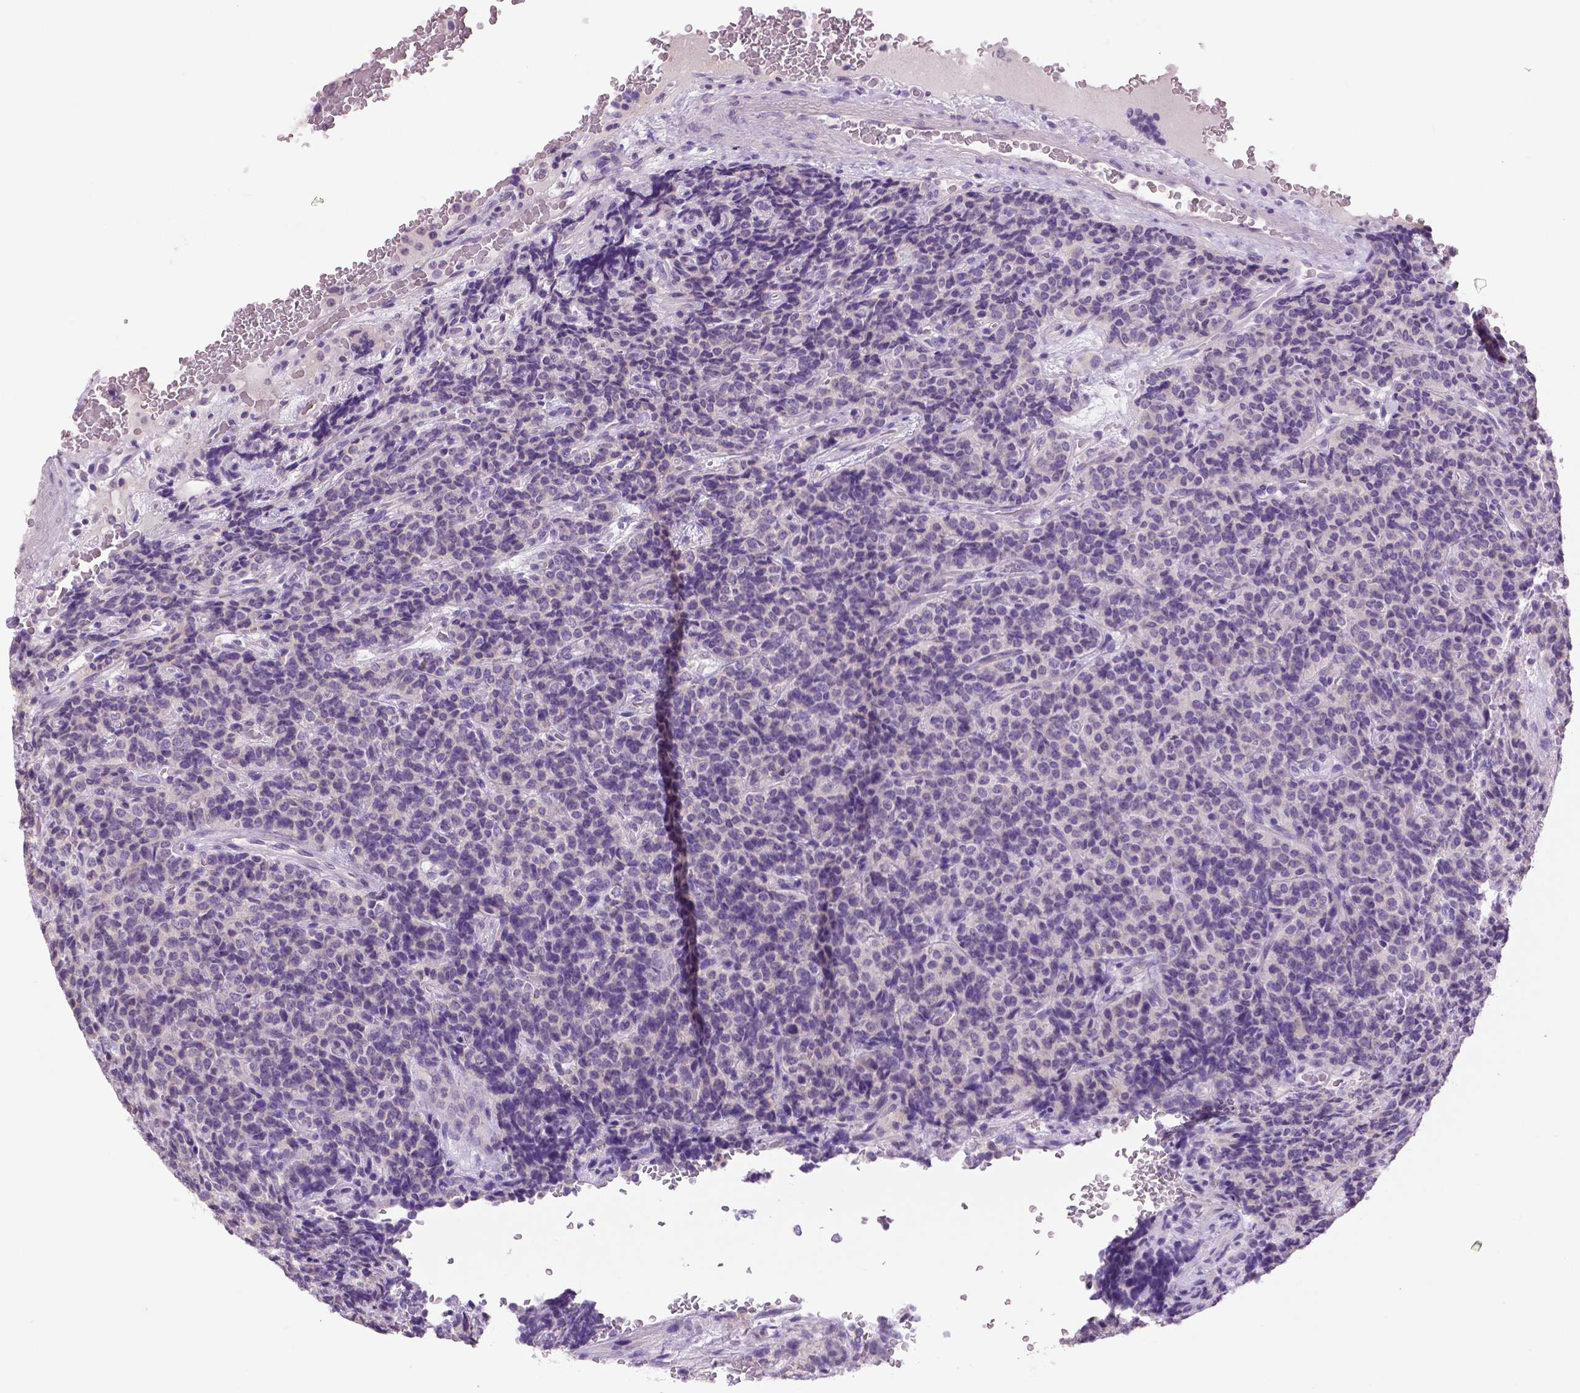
{"staining": {"intensity": "negative", "quantity": "none", "location": "none"}, "tissue": "carcinoid", "cell_type": "Tumor cells", "image_type": "cancer", "snomed": [{"axis": "morphology", "description": "Carcinoid, malignant, NOS"}, {"axis": "topography", "description": "Pancreas"}], "caption": "Immunohistochemical staining of human carcinoid displays no significant positivity in tumor cells. (DAB (3,3'-diaminobenzidine) IHC, high magnification).", "gene": "DNAH12", "patient": {"sex": "male", "age": 36}}